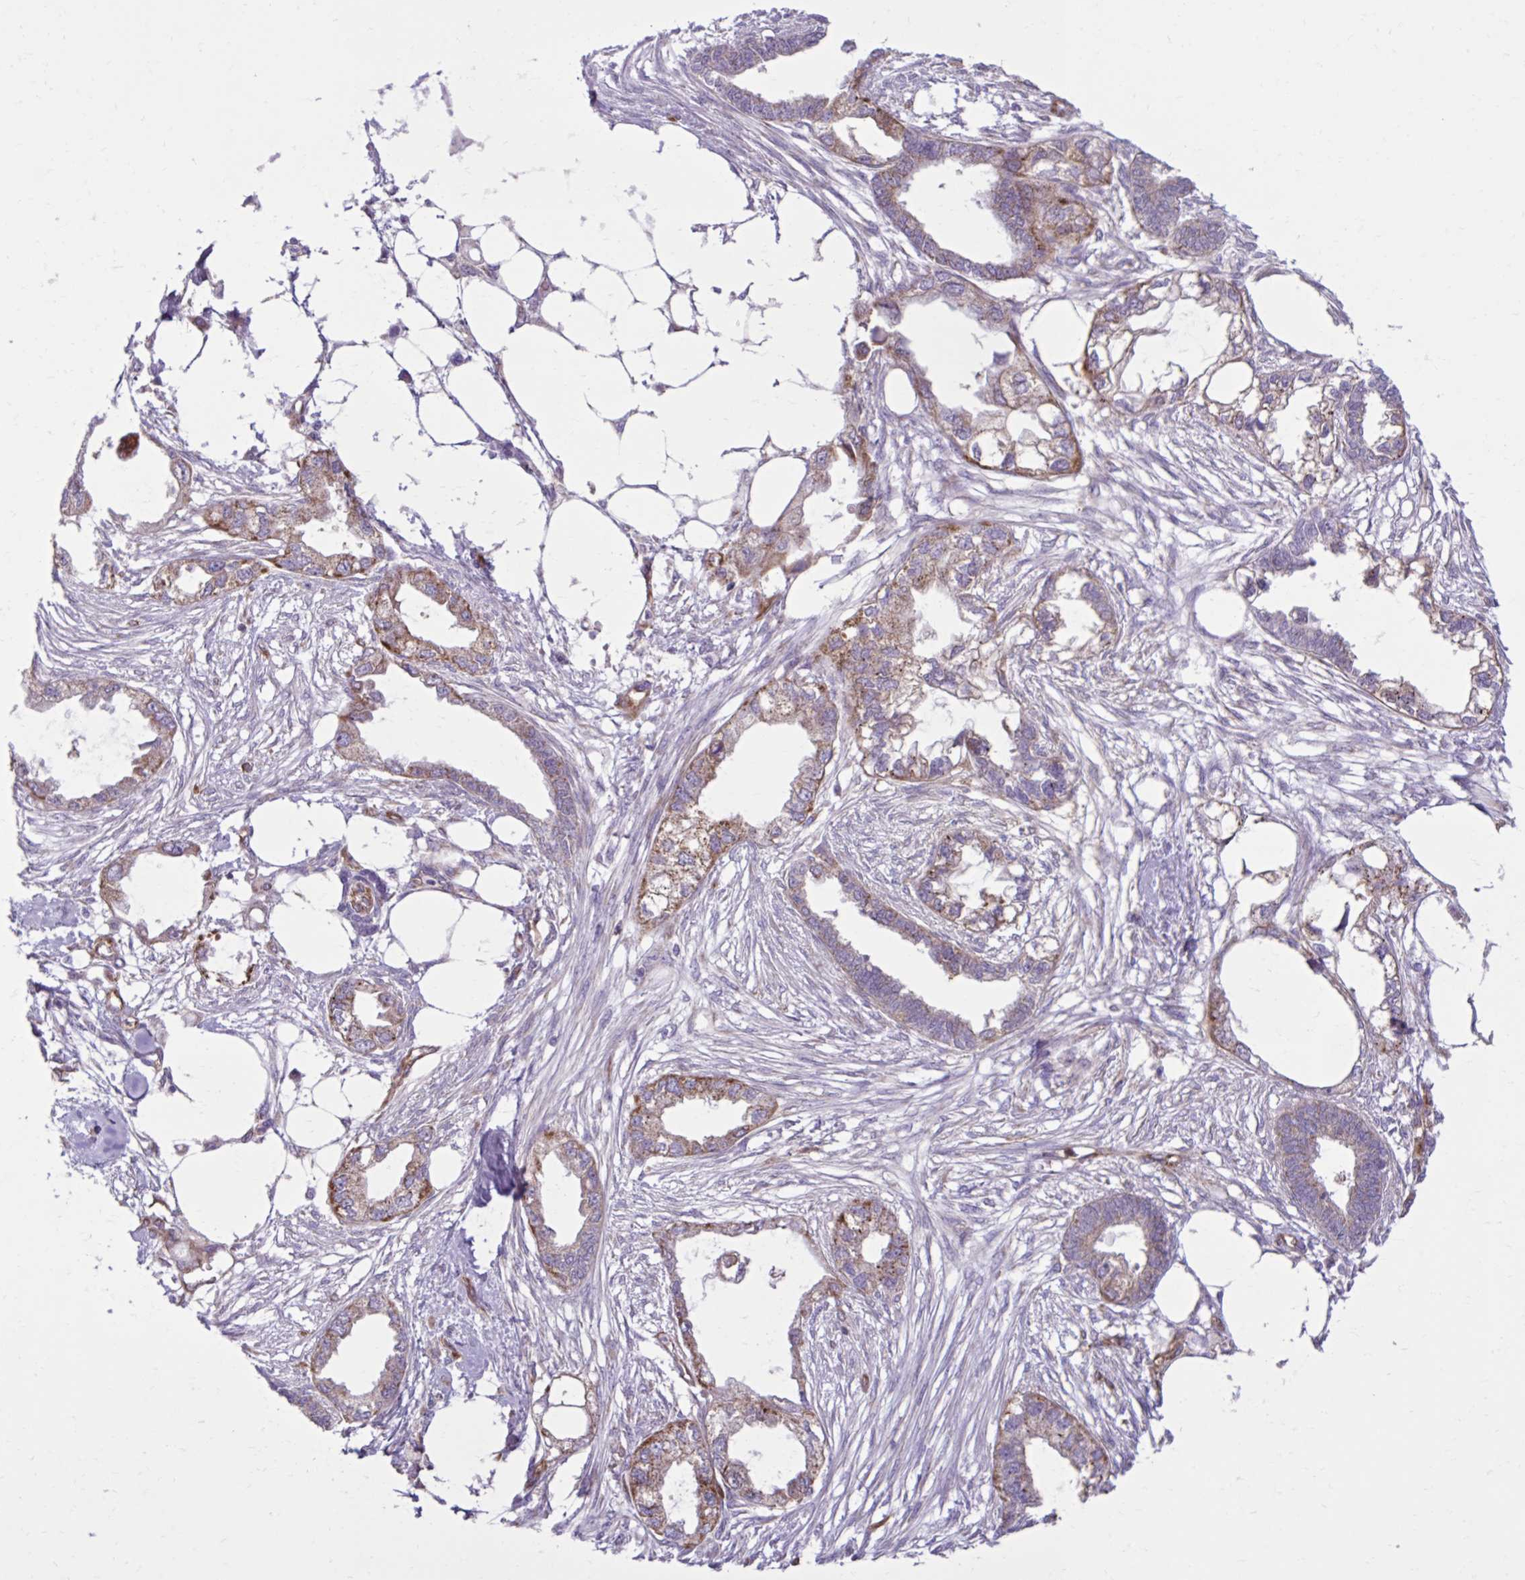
{"staining": {"intensity": "moderate", "quantity": "25%-75%", "location": "cytoplasmic/membranous"}, "tissue": "endometrial cancer", "cell_type": "Tumor cells", "image_type": "cancer", "snomed": [{"axis": "morphology", "description": "Adenocarcinoma, NOS"}, {"axis": "morphology", "description": "Adenocarcinoma, metastatic, NOS"}, {"axis": "topography", "description": "Adipose tissue"}, {"axis": "topography", "description": "Endometrium"}], "caption": "A brown stain shows moderate cytoplasmic/membranous positivity of a protein in endometrial cancer (metastatic adenocarcinoma) tumor cells.", "gene": "LIMS1", "patient": {"sex": "female", "age": 67}}